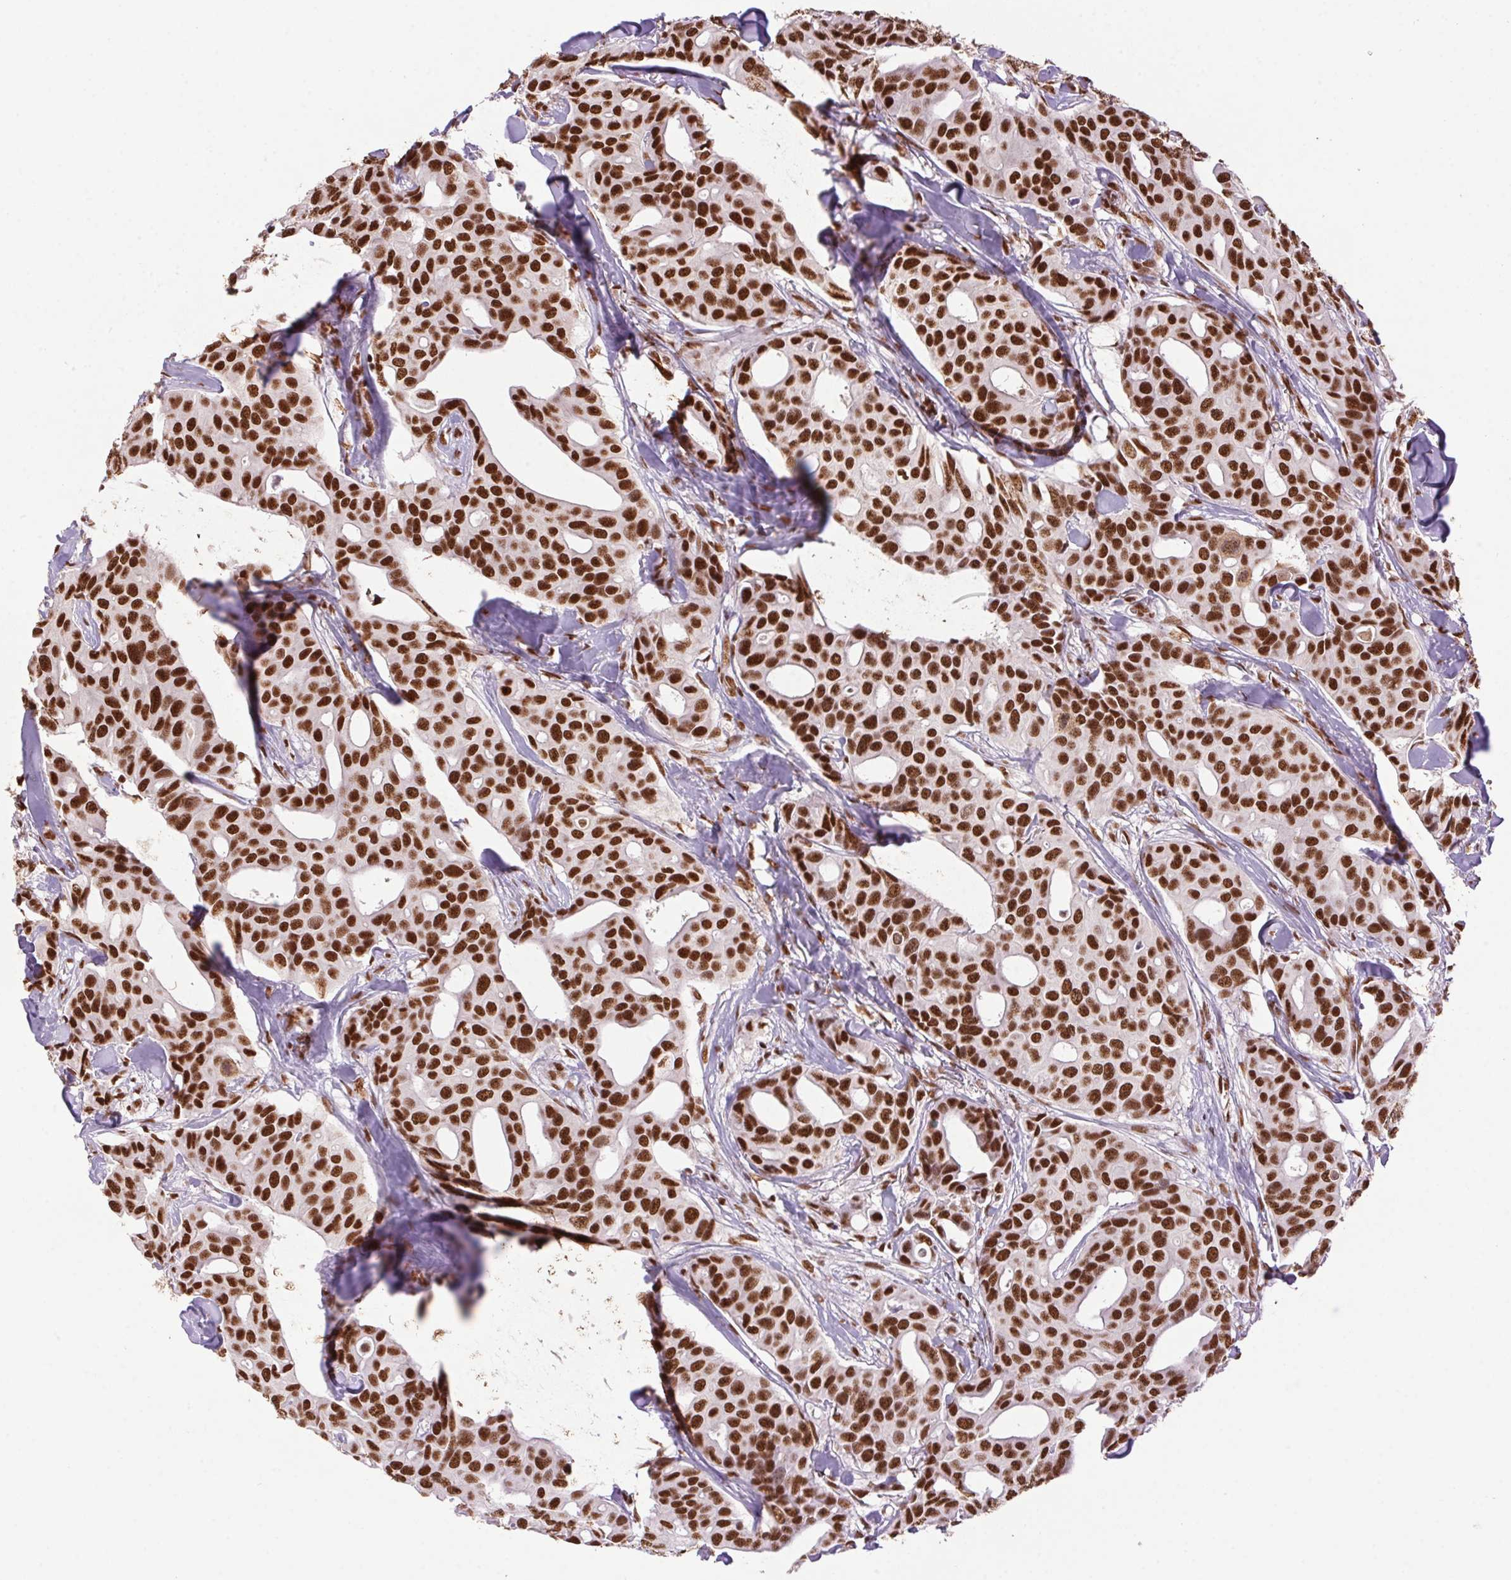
{"staining": {"intensity": "strong", "quantity": ">75%", "location": "nuclear"}, "tissue": "breast cancer", "cell_type": "Tumor cells", "image_type": "cancer", "snomed": [{"axis": "morphology", "description": "Duct carcinoma"}, {"axis": "topography", "description": "Breast"}], "caption": "Human breast invasive ductal carcinoma stained for a protein (brown) shows strong nuclear positive expression in about >75% of tumor cells.", "gene": "ZNF207", "patient": {"sex": "female", "age": 54}}